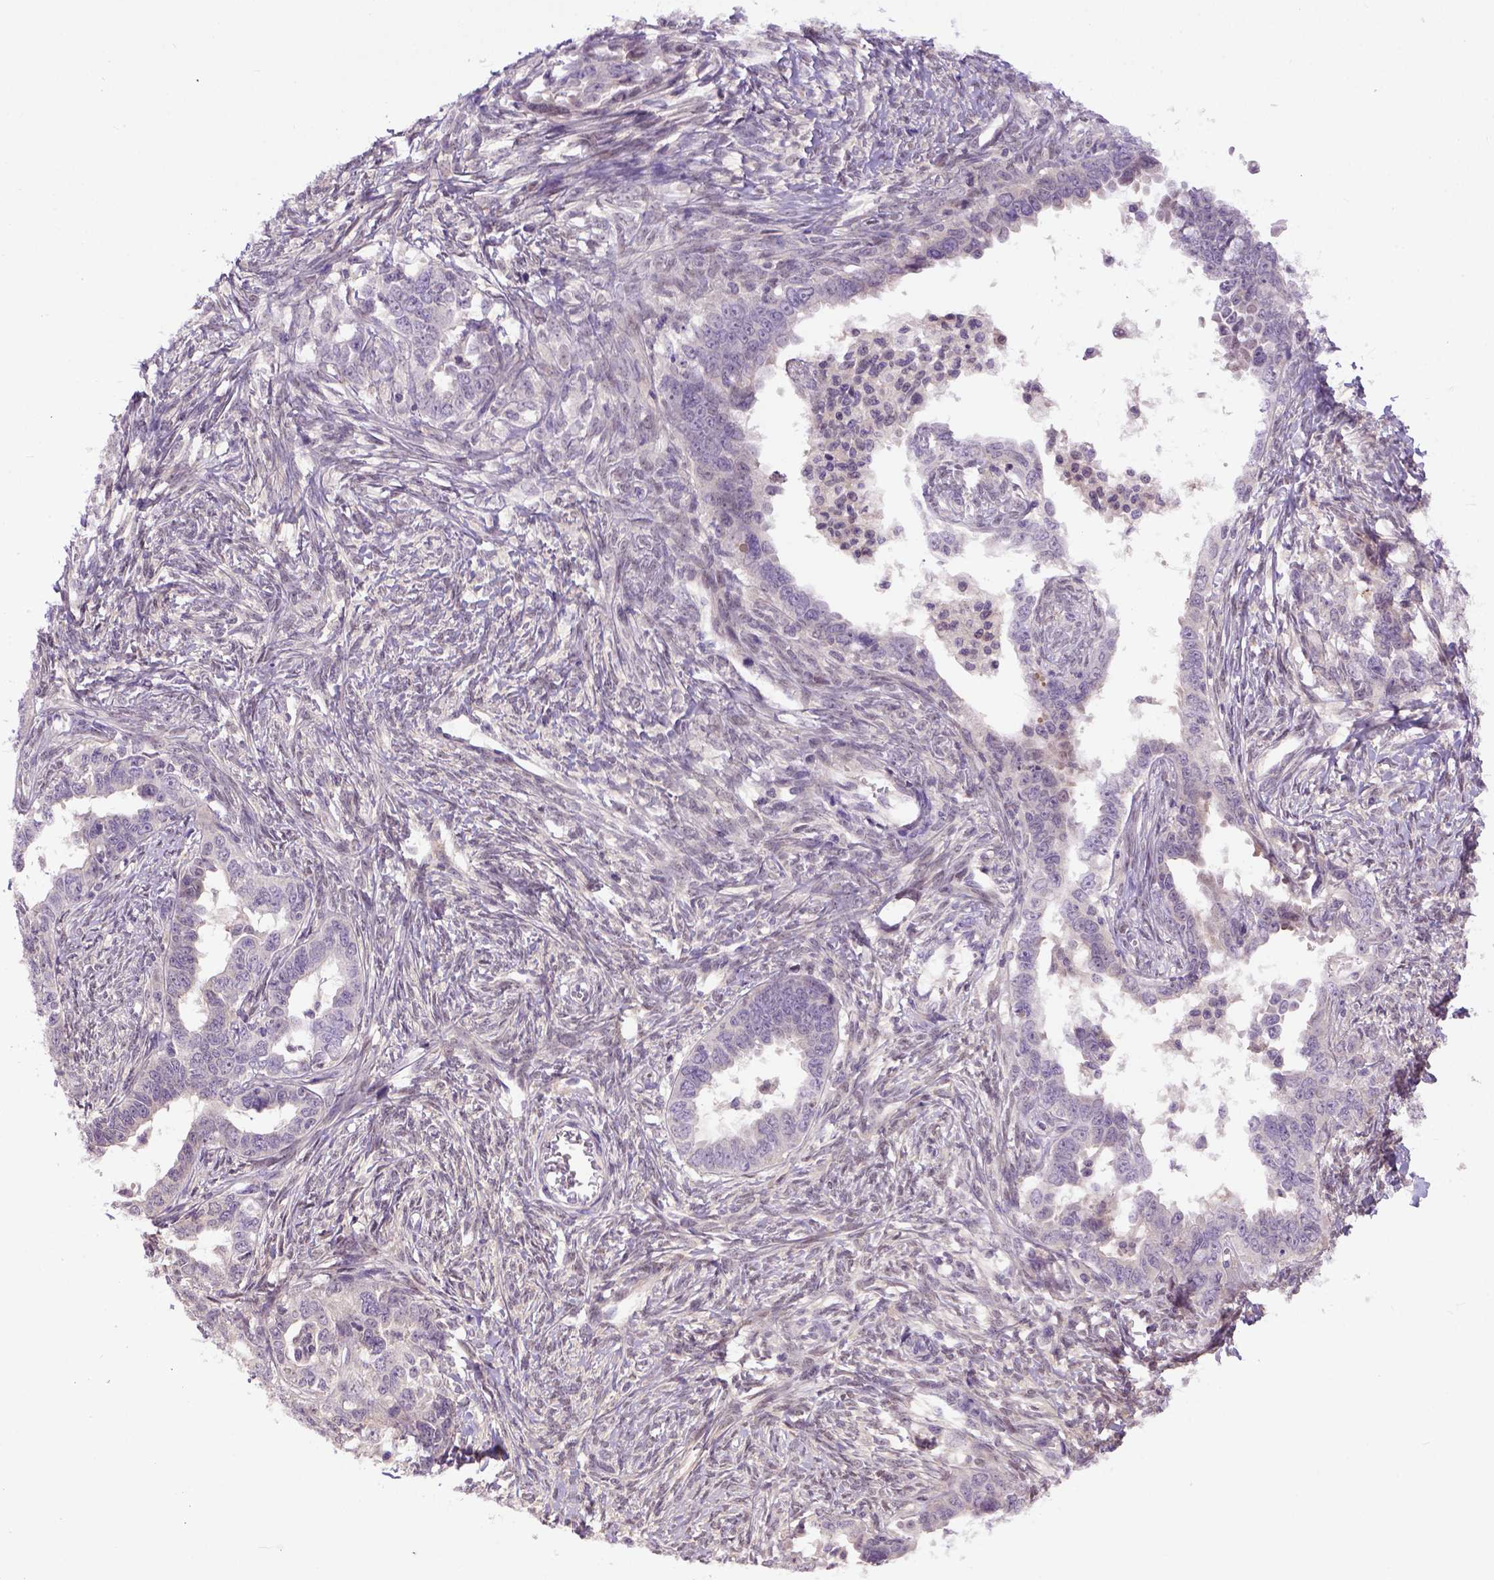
{"staining": {"intensity": "negative", "quantity": "none", "location": "none"}, "tissue": "ovarian cancer", "cell_type": "Tumor cells", "image_type": "cancer", "snomed": [{"axis": "morphology", "description": "Cystadenocarcinoma, serous, NOS"}, {"axis": "topography", "description": "Ovary"}], "caption": "A high-resolution histopathology image shows immunohistochemistry (IHC) staining of ovarian cancer (serous cystadenocarcinoma), which displays no significant expression in tumor cells.", "gene": "CPNE1", "patient": {"sex": "female", "age": 69}}